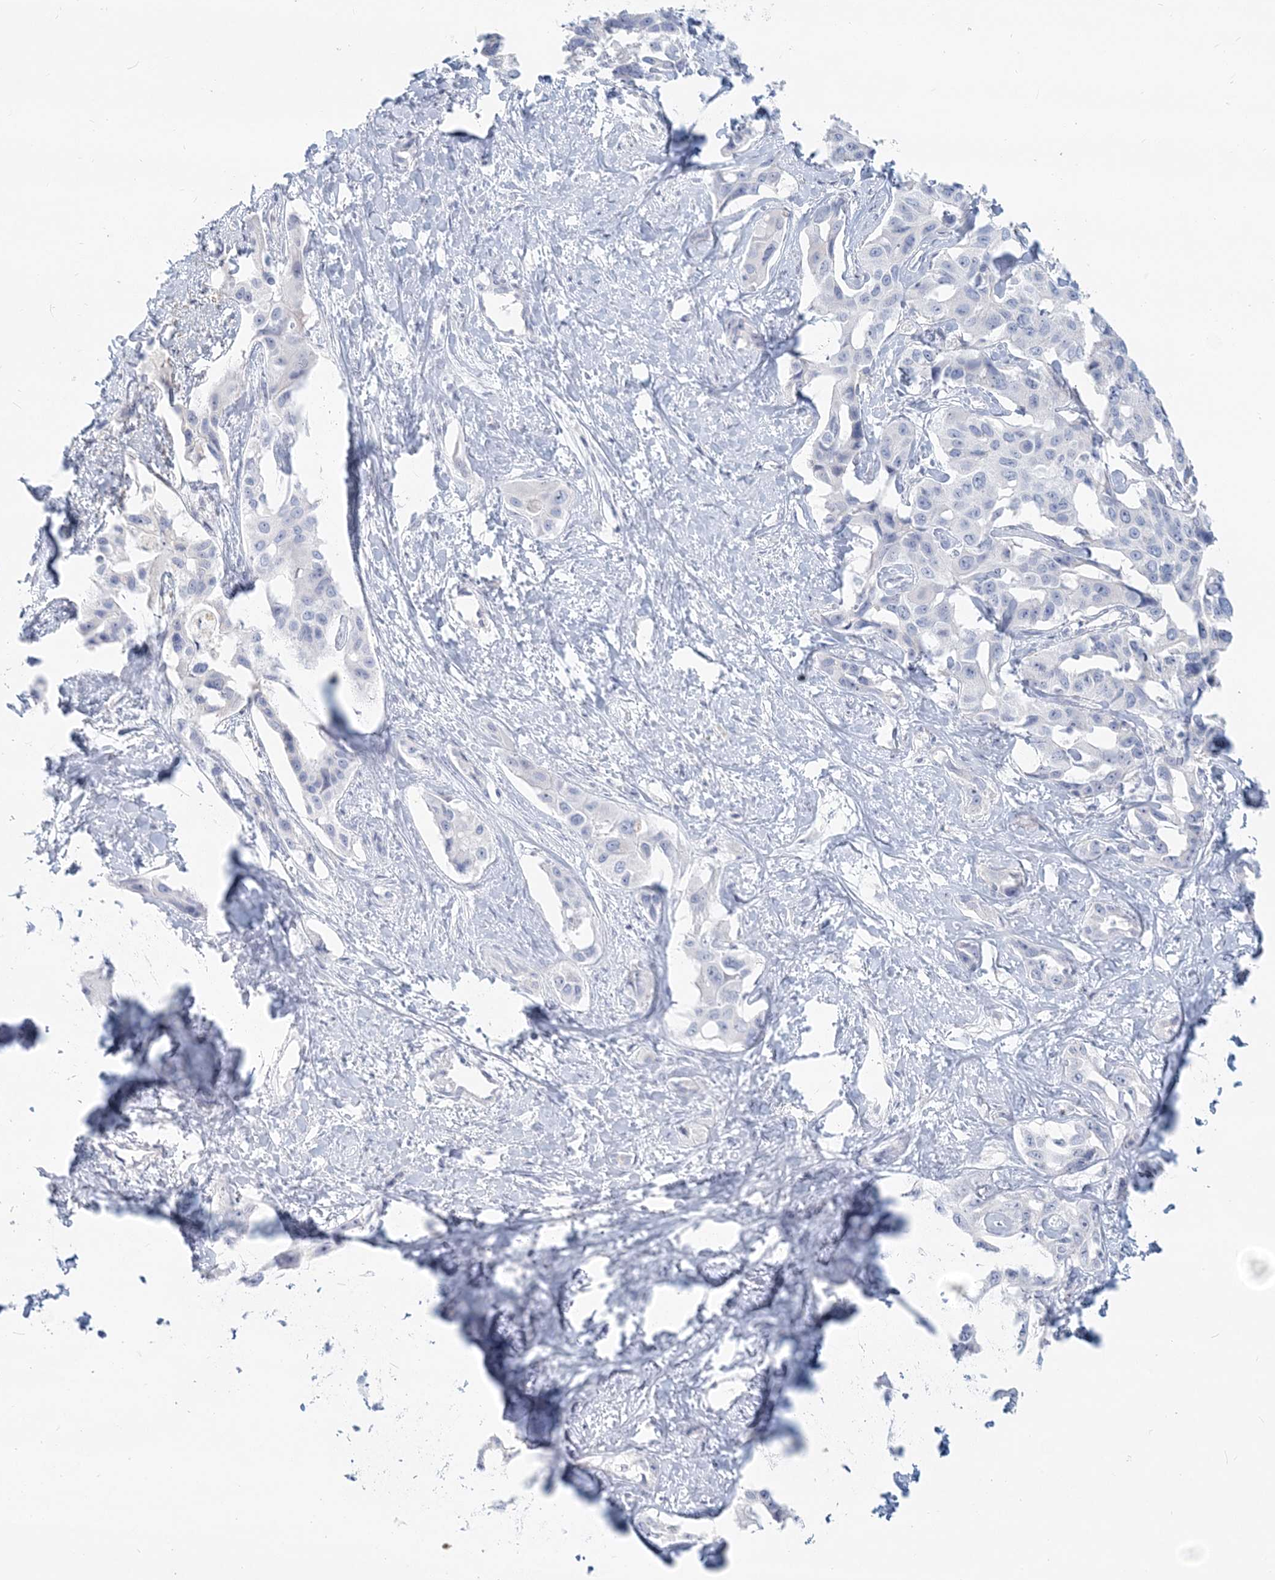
{"staining": {"intensity": "negative", "quantity": "none", "location": "none"}, "tissue": "liver cancer", "cell_type": "Tumor cells", "image_type": "cancer", "snomed": [{"axis": "morphology", "description": "Cholangiocarcinoma"}, {"axis": "topography", "description": "Liver"}], "caption": "Micrograph shows no significant protein positivity in tumor cells of liver cholangiocarcinoma. (DAB (3,3'-diaminobenzidine) IHC with hematoxylin counter stain).", "gene": "CSN1S1", "patient": {"sex": "male", "age": 59}}